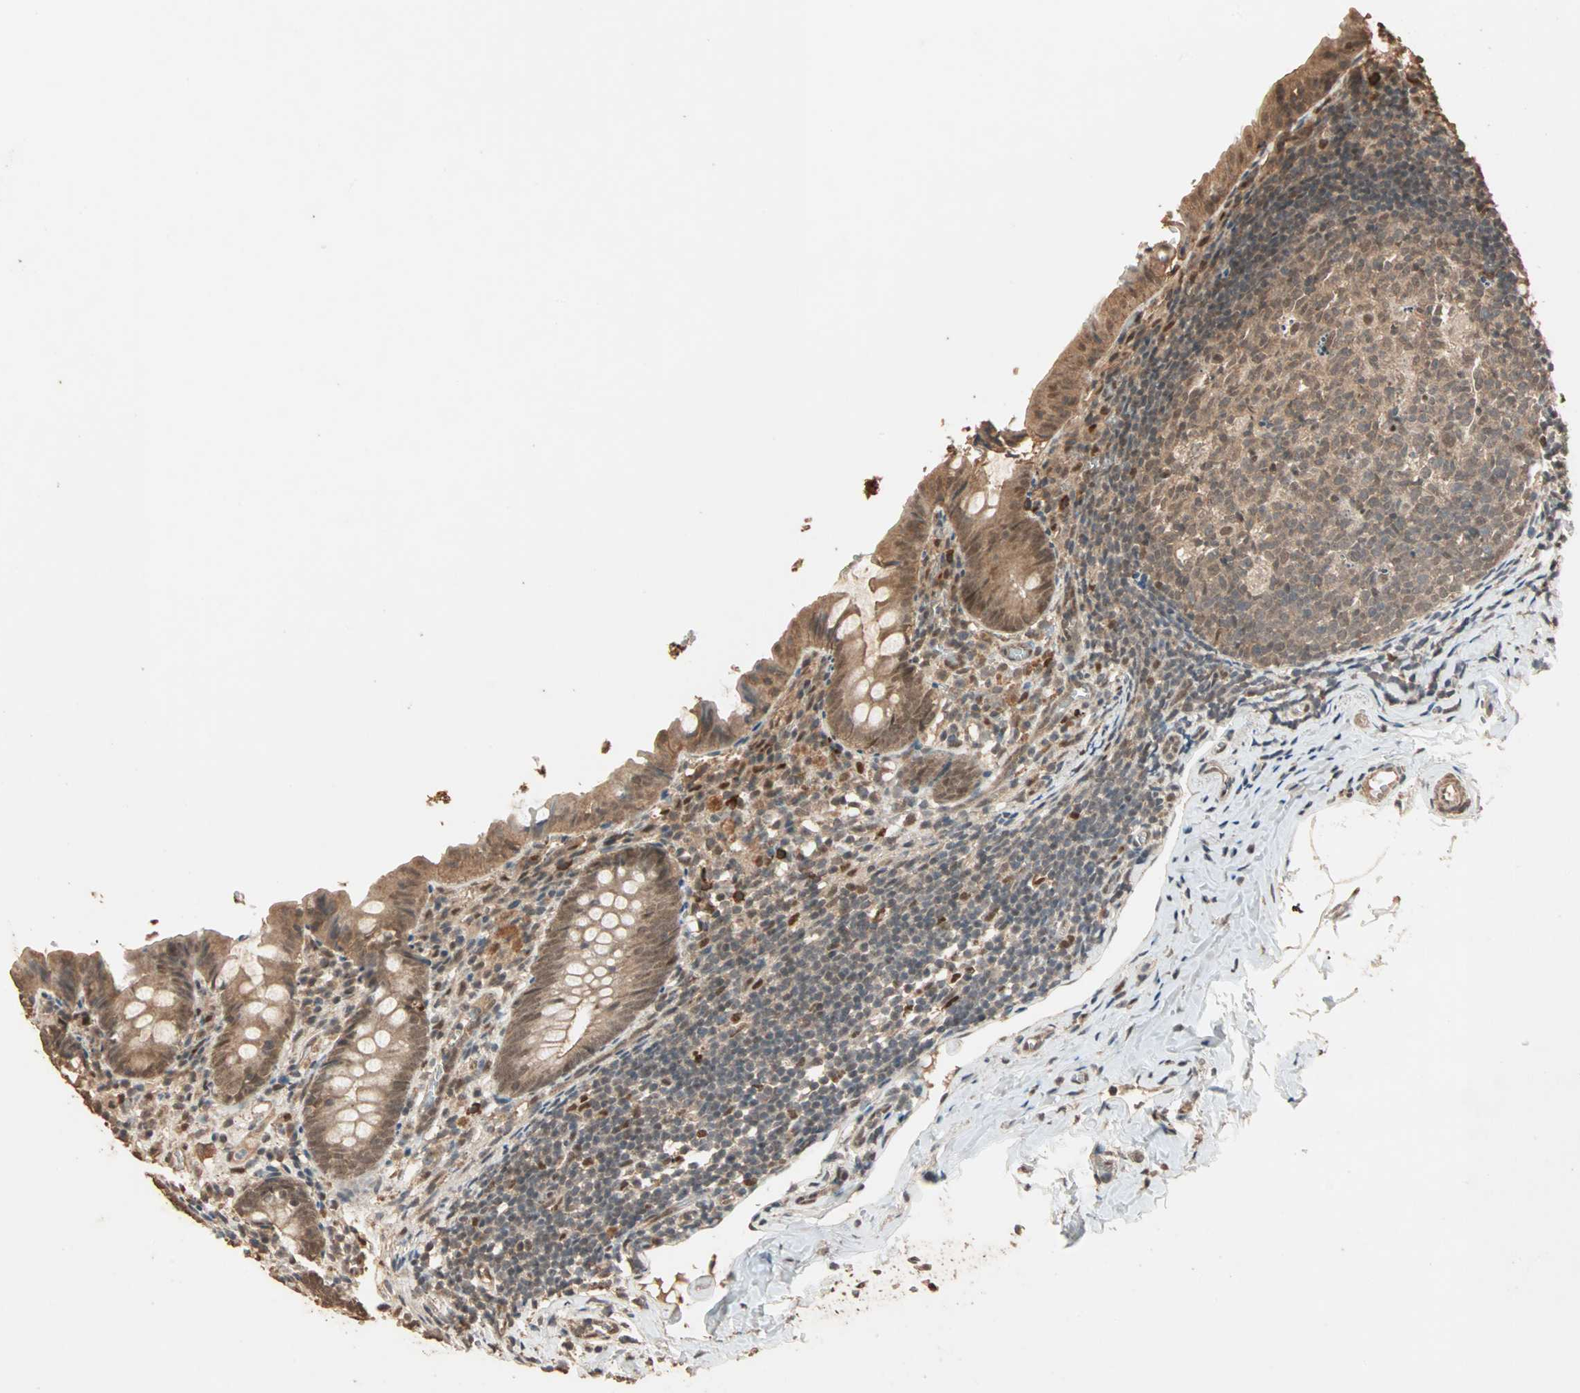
{"staining": {"intensity": "moderate", "quantity": ">75%", "location": "cytoplasmic/membranous,nuclear"}, "tissue": "appendix", "cell_type": "Glandular cells", "image_type": "normal", "snomed": [{"axis": "morphology", "description": "Normal tissue, NOS"}, {"axis": "topography", "description": "Appendix"}], "caption": "This photomicrograph exhibits immunohistochemistry staining of benign human appendix, with medium moderate cytoplasmic/membranous,nuclear expression in approximately >75% of glandular cells.", "gene": "ZBTB33", "patient": {"sex": "female", "age": 10}}